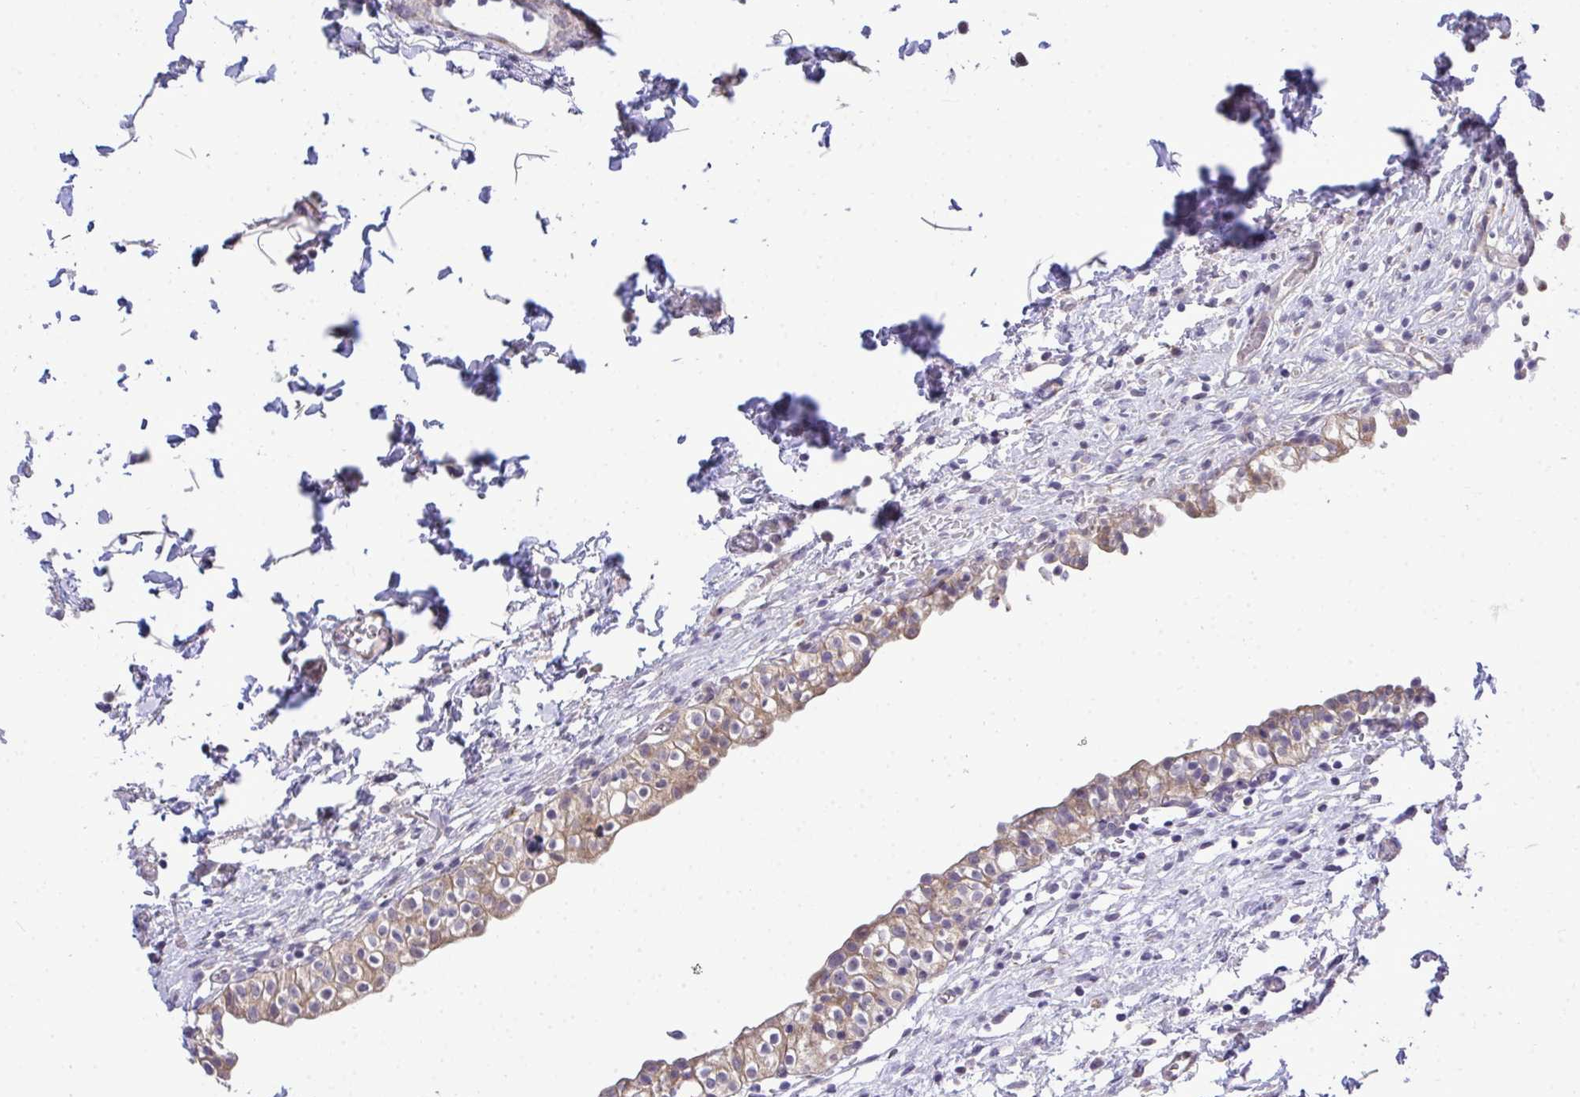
{"staining": {"intensity": "moderate", "quantity": ">75%", "location": "cytoplasmic/membranous"}, "tissue": "urinary bladder", "cell_type": "Urothelial cells", "image_type": "normal", "snomed": [{"axis": "morphology", "description": "Normal tissue, NOS"}, {"axis": "topography", "description": "Urinary bladder"}, {"axis": "topography", "description": "Peripheral nerve tissue"}], "caption": "The image shows staining of benign urinary bladder, revealing moderate cytoplasmic/membranous protein expression (brown color) within urothelial cells. (DAB IHC with brightfield microscopy, high magnification).", "gene": "XAF1", "patient": {"sex": "male", "age": 55}}